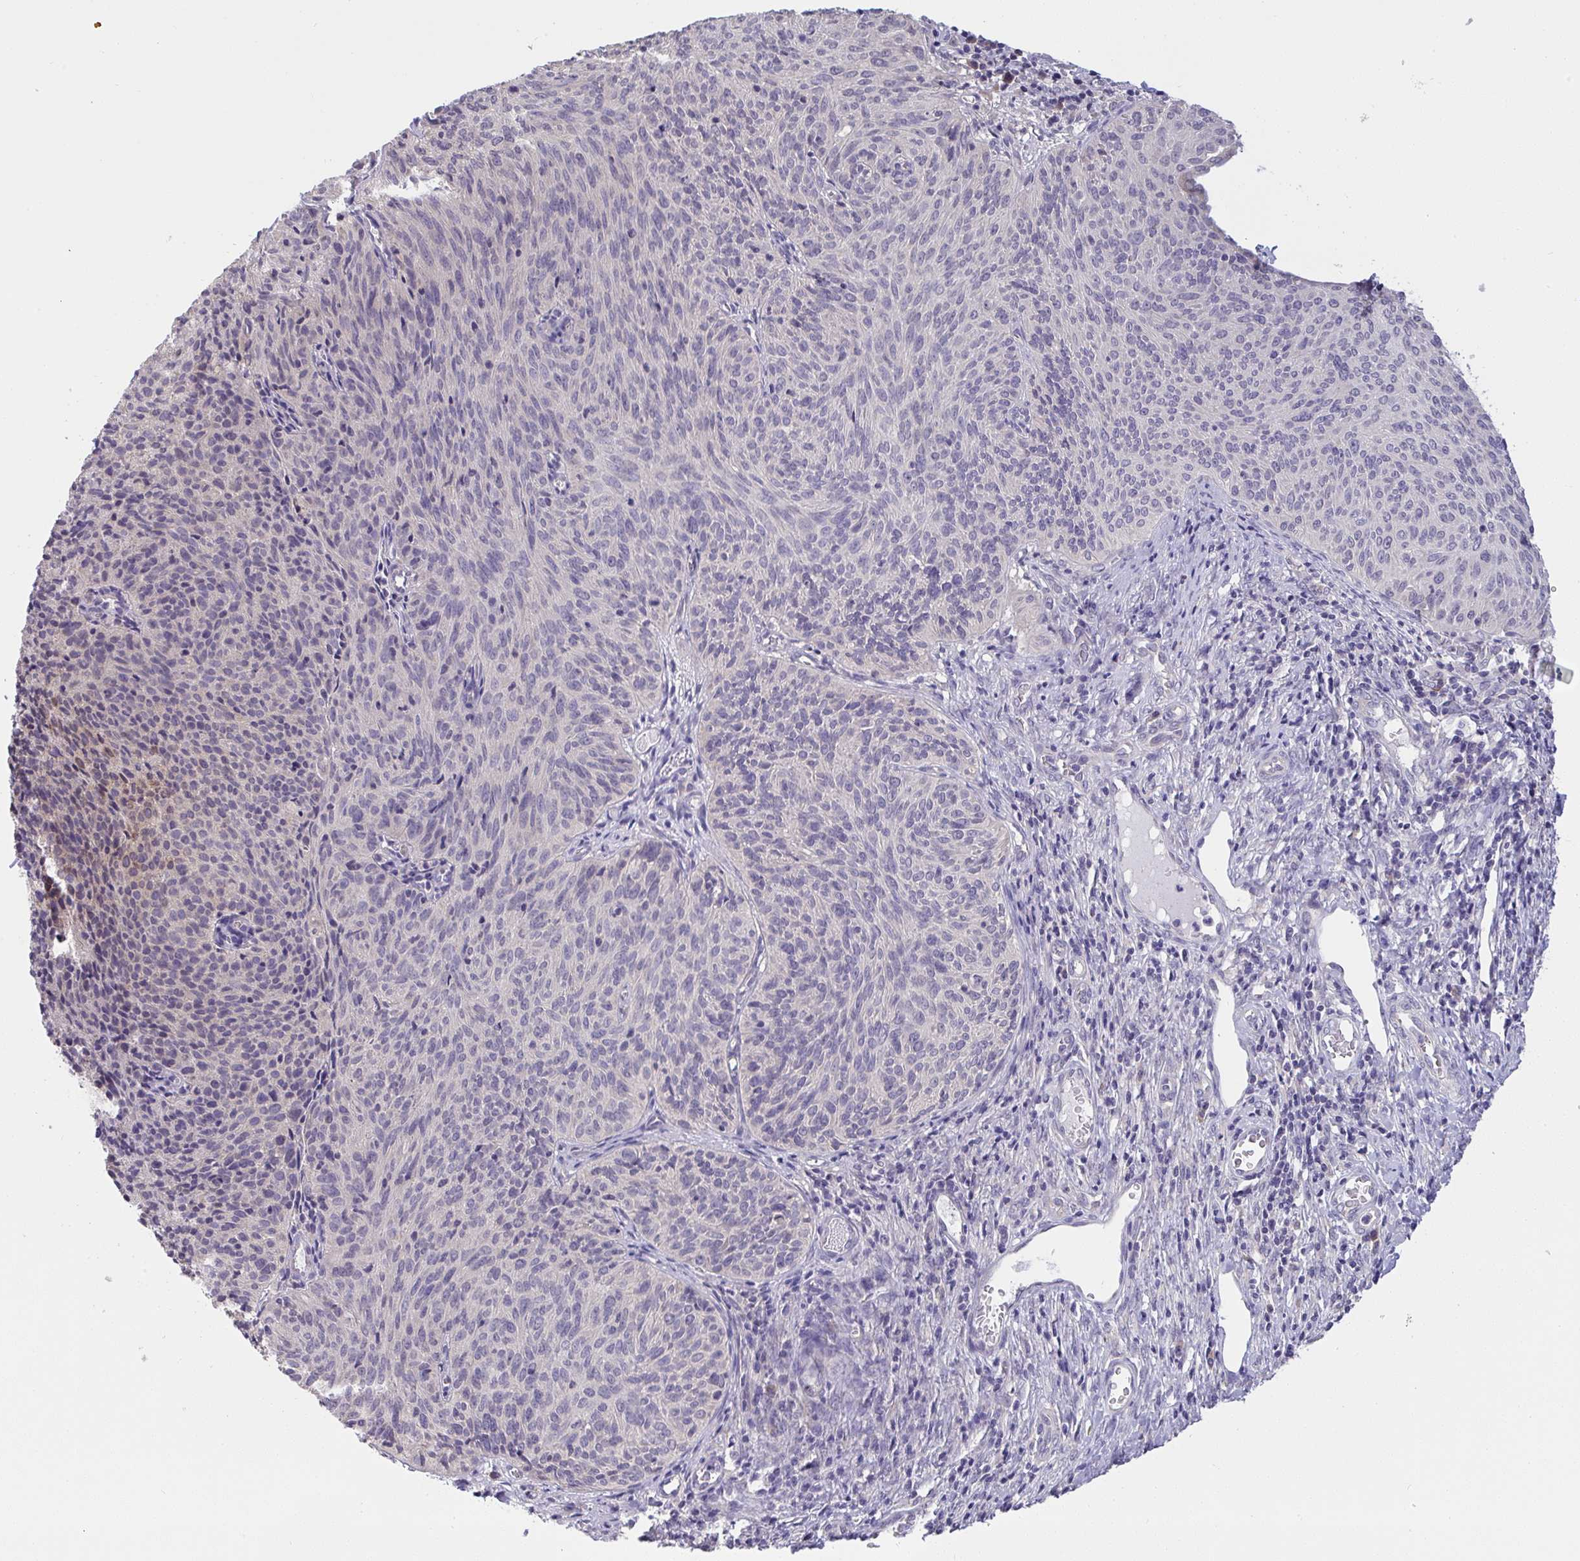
{"staining": {"intensity": "negative", "quantity": "none", "location": "none"}, "tissue": "cervical cancer", "cell_type": "Tumor cells", "image_type": "cancer", "snomed": [{"axis": "morphology", "description": "Squamous cell carcinoma, NOS"}, {"axis": "topography", "description": "Cervix"}], "caption": "DAB (3,3'-diaminobenzidine) immunohistochemical staining of human cervical squamous cell carcinoma shows no significant positivity in tumor cells.", "gene": "TMEM41A", "patient": {"sex": "female", "age": 49}}